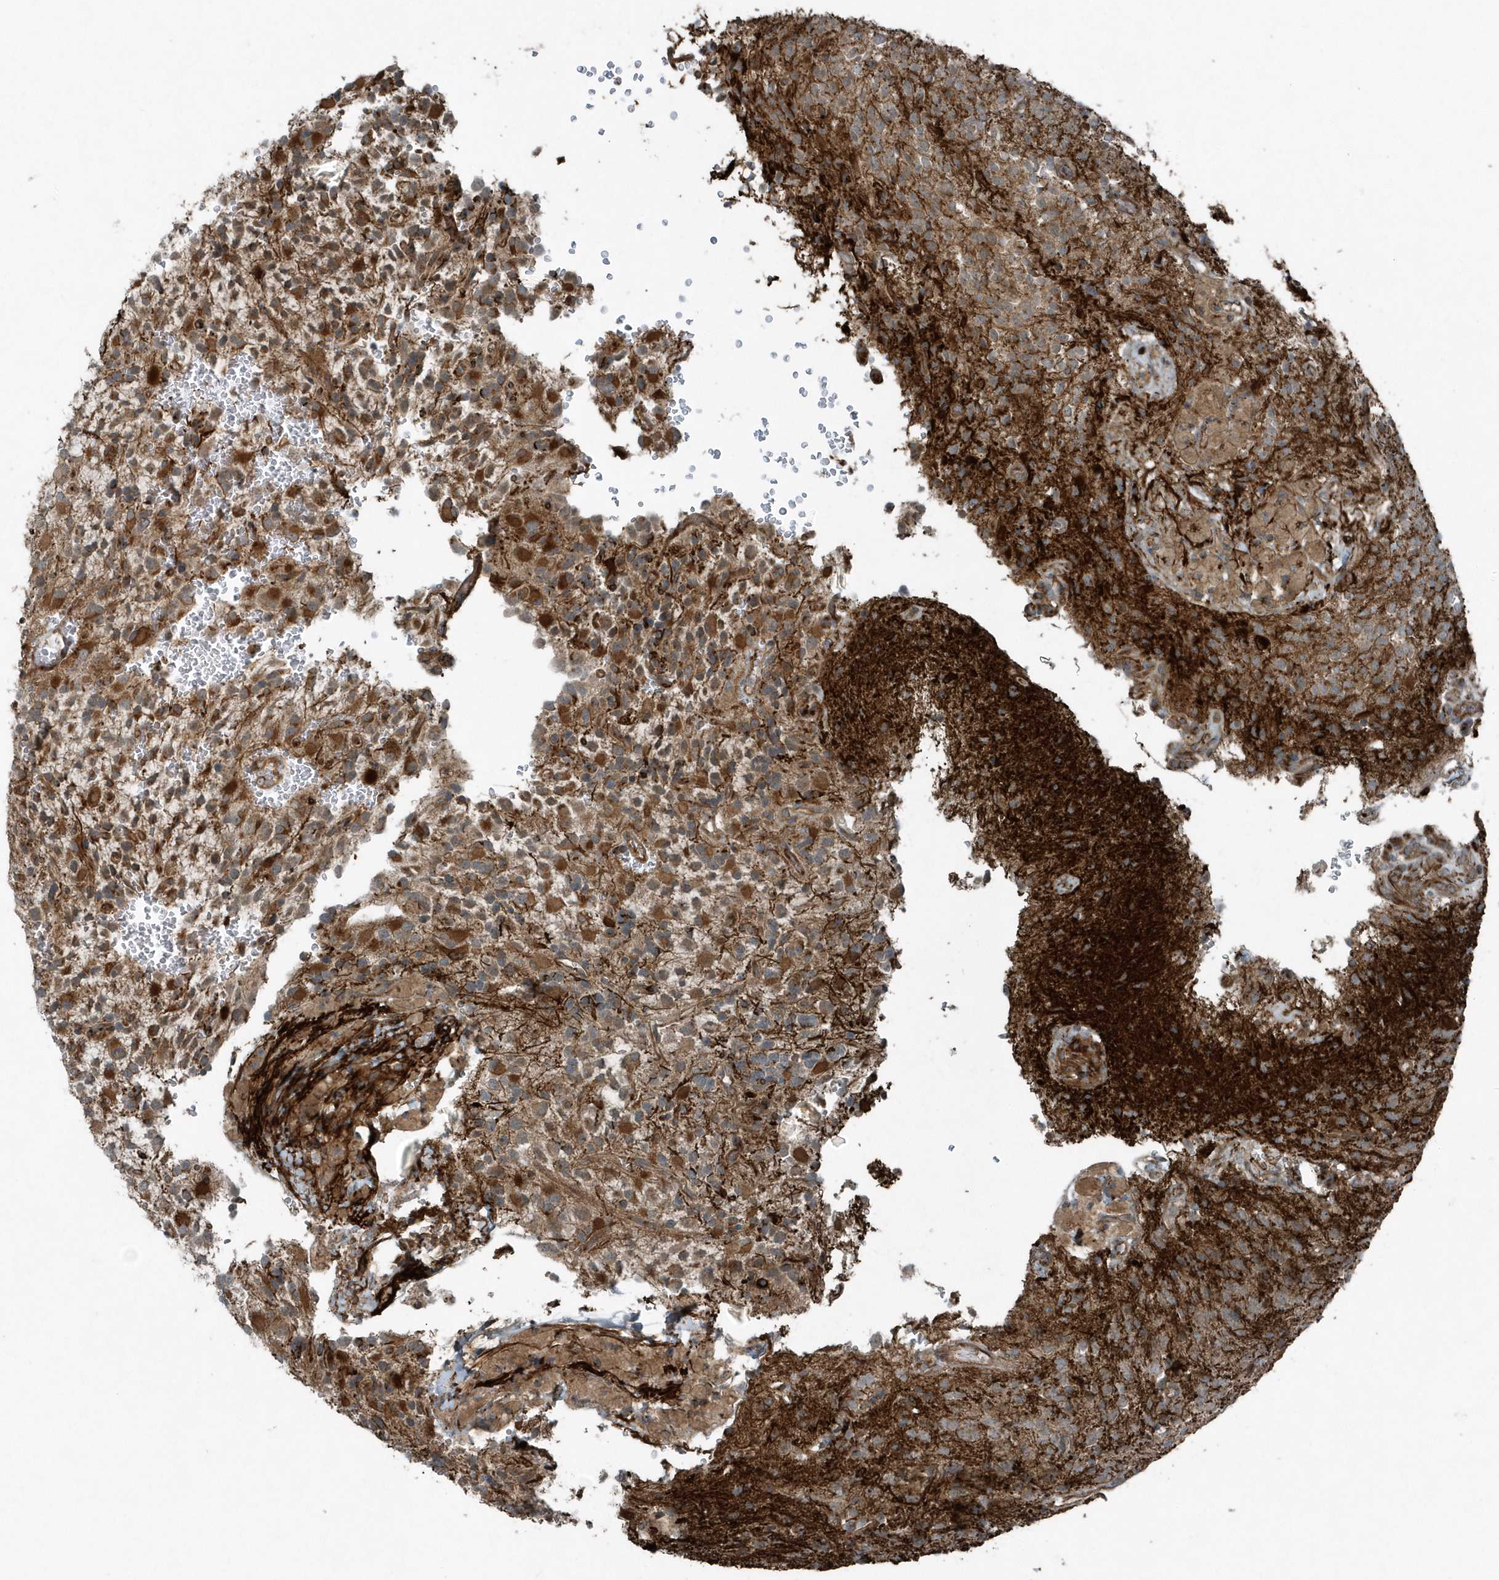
{"staining": {"intensity": "moderate", "quantity": ">75%", "location": "cytoplasmic/membranous"}, "tissue": "glioma", "cell_type": "Tumor cells", "image_type": "cancer", "snomed": [{"axis": "morphology", "description": "Glioma, malignant, High grade"}, {"axis": "topography", "description": "Brain"}], "caption": "The photomicrograph demonstrates immunohistochemical staining of glioma. There is moderate cytoplasmic/membranous expression is seen in approximately >75% of tumor cells.", "gene": "GCC2", "patient": {"sex": "male", "age": 34}}